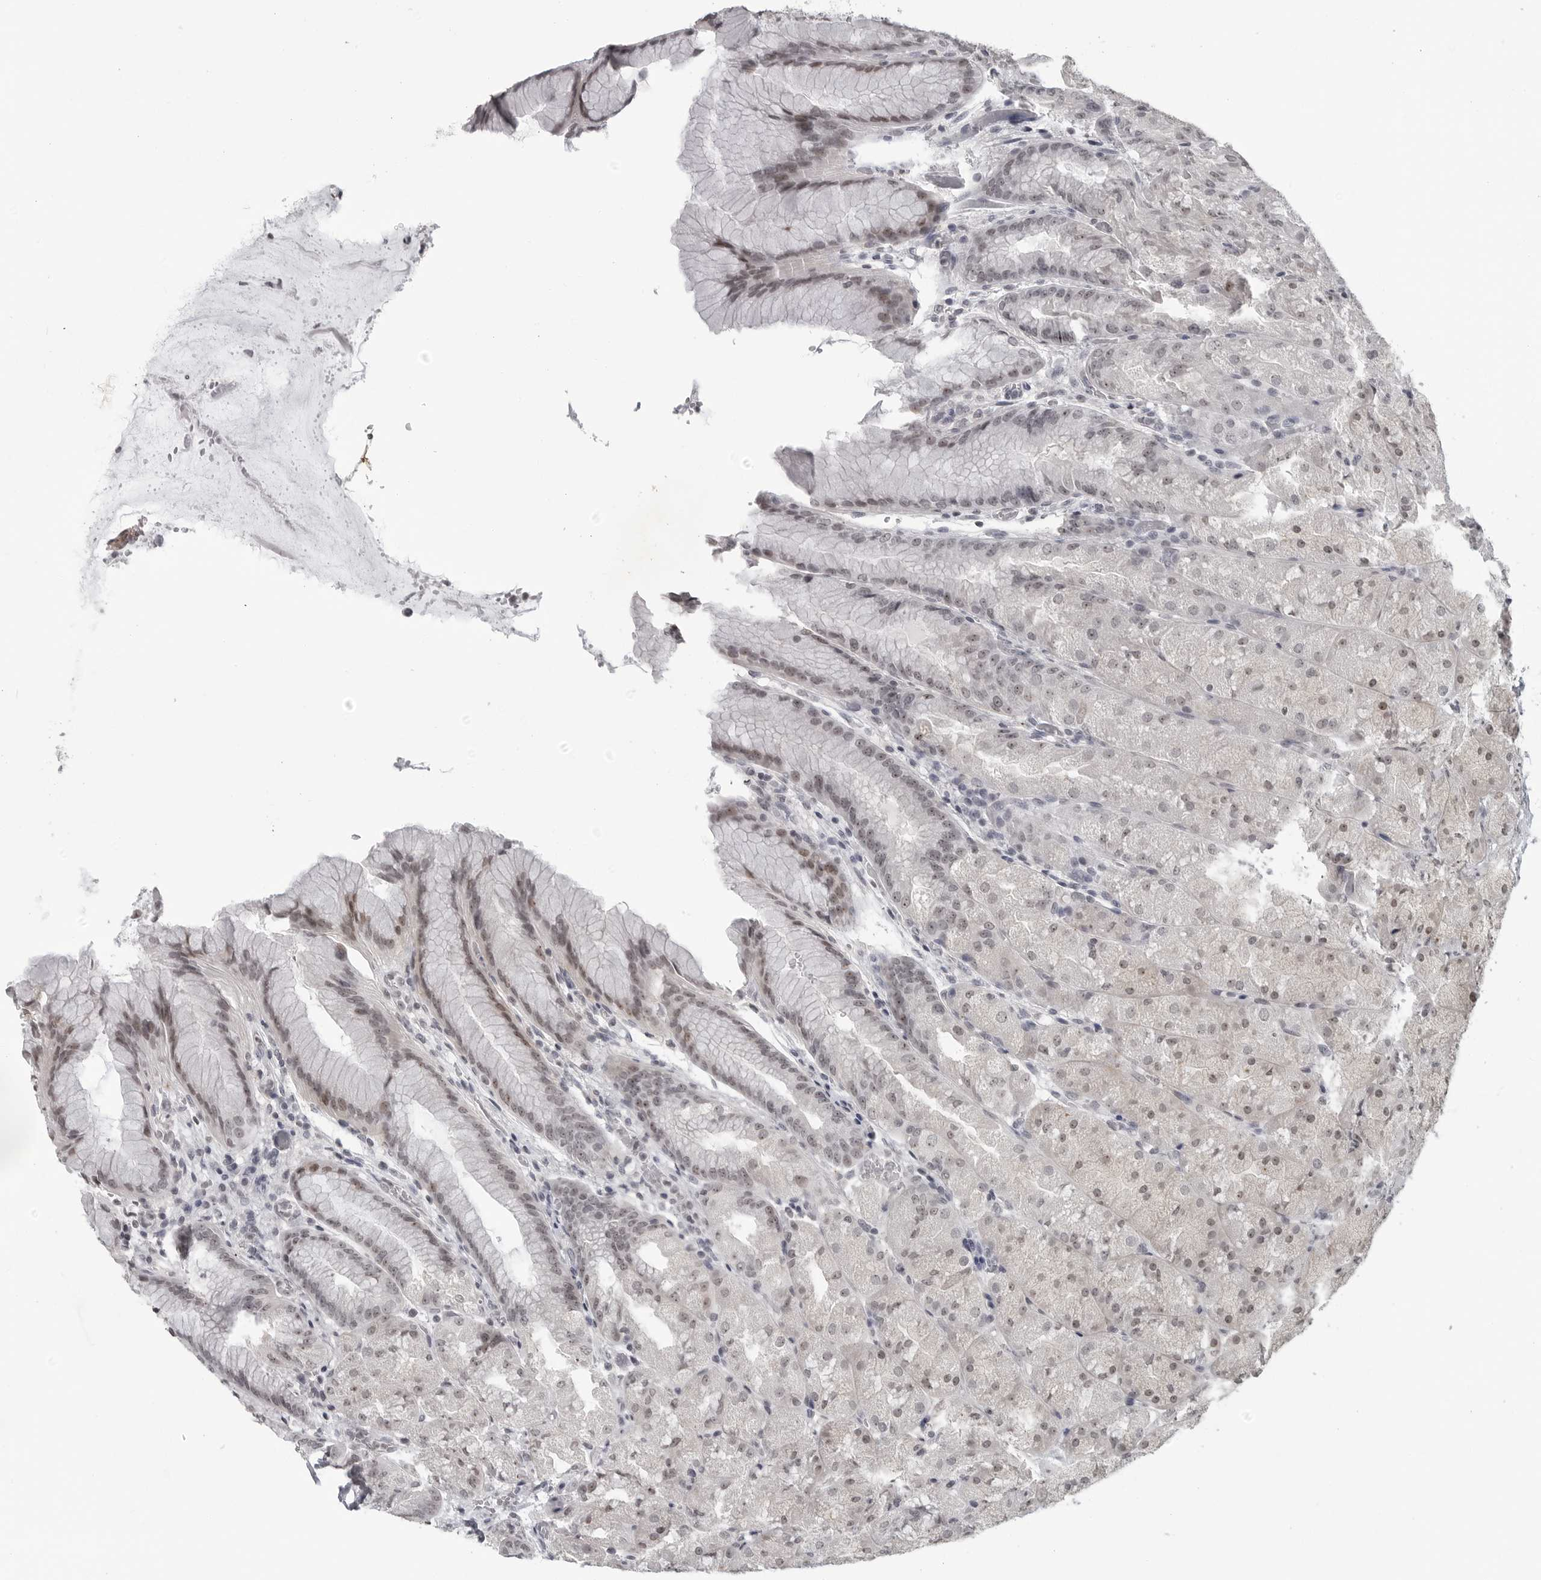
{"staining": {"intensity": "weak", "quantity": ">75%", "location": "nuclear"}, "tissue": "stomach", "cell_type": "Glandular cells", "image_type": "normal", "snomed": [{"axis": "morphology", "description": "Normal tissue, NOS"}, {"axis": "topography", "description": "Stomach, upper"}, {"axis": "topography", "description": "Stomach"}], "caption": "A high-resolution micrograph shows IHC staining of unremarkable stomach, which displays weak nuclear positivity in about >75% of glandular cells.", "gene": "DDX54", "patient": {"sex": "male", "age": 48}}